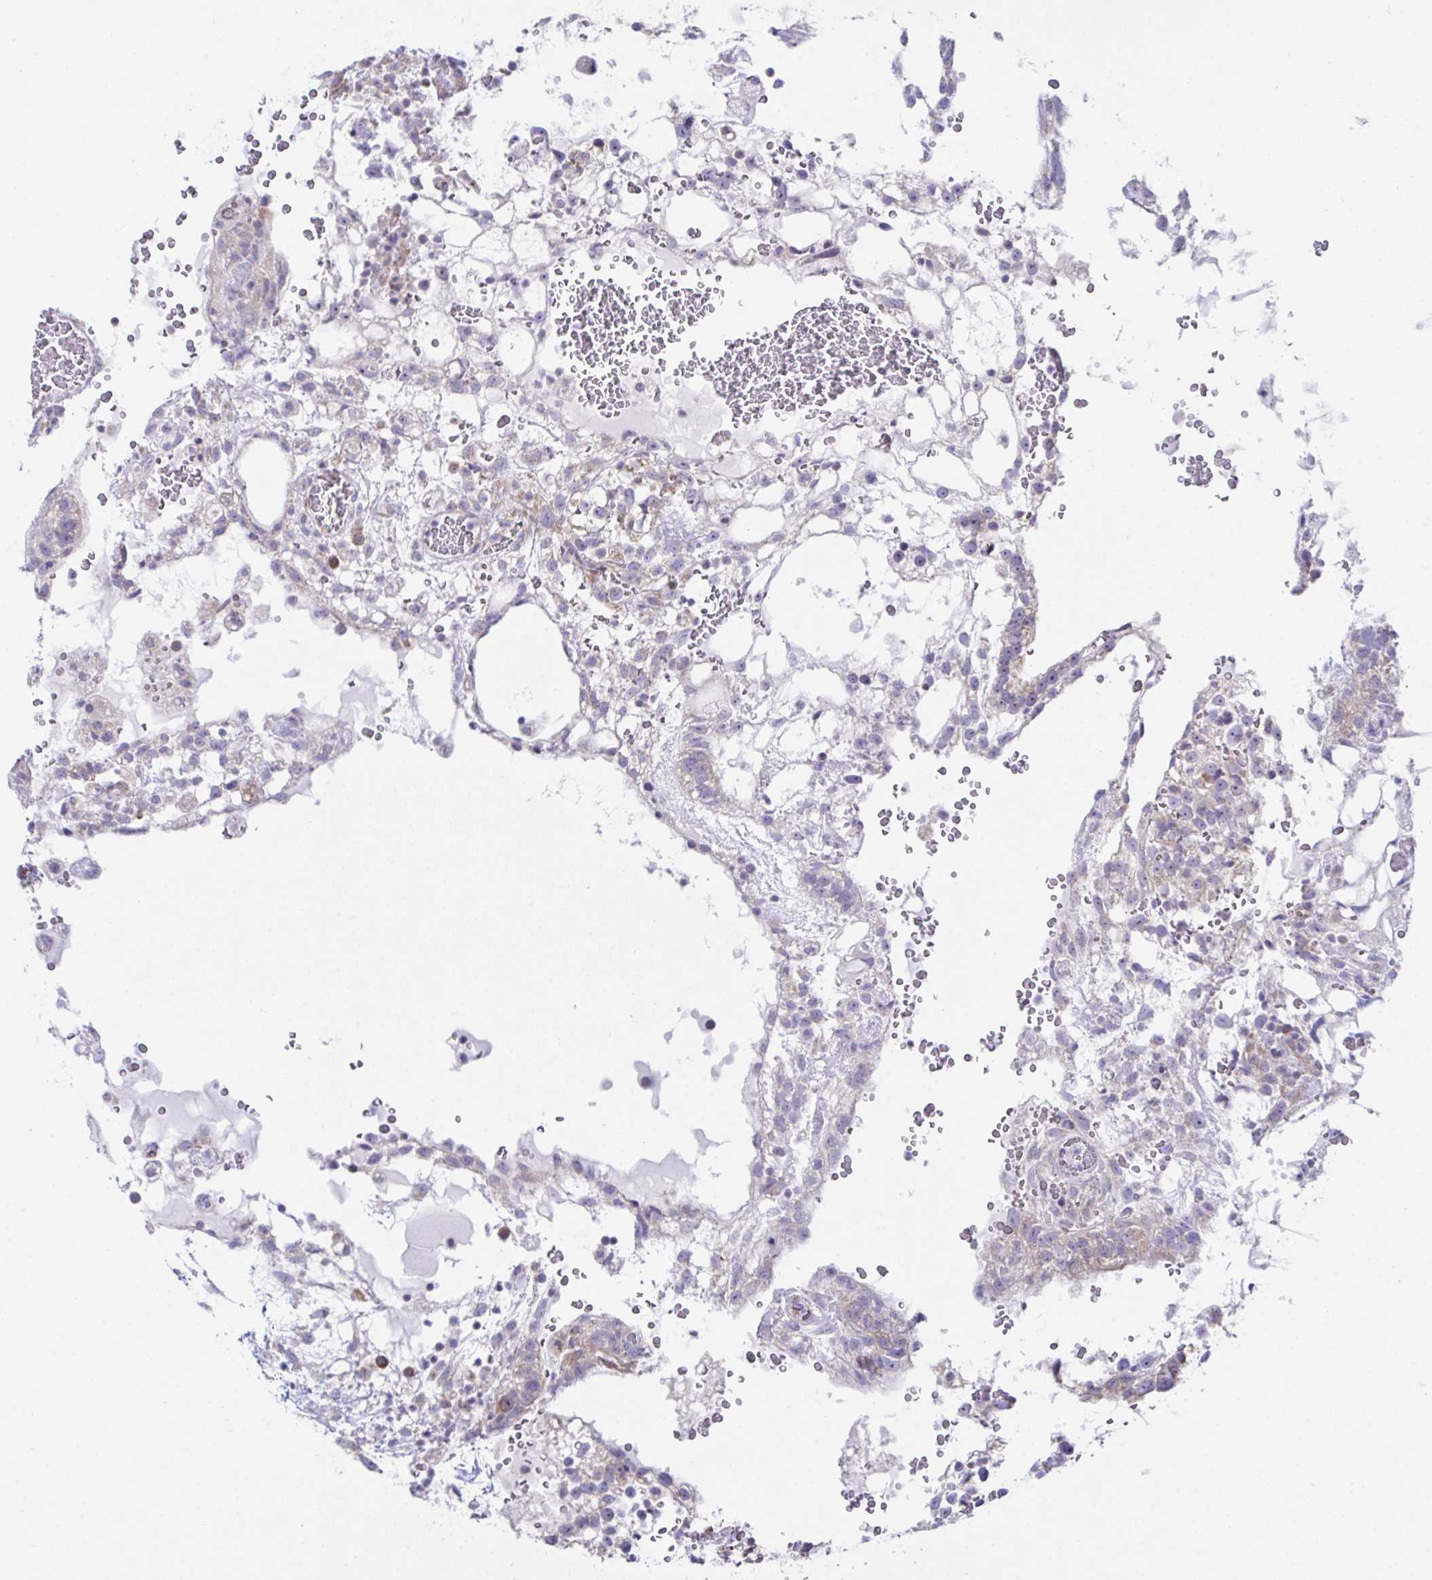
{"staining": {"intensity": "weak", "quantity": "25%-75%", "location": "cytoplasmic/membranous"}, "tissue": "testis cancer", "cell_type": "Tumor cells", "image_type": "cancer", "snomed": [{"axis": "morphology", "description": "Normal tissue, NOS"}, {"axis": "morphology", "description": "Carcinoma, Embryonal, NOS"}, {"axis": "topography", "description": "Testis"}], "caption": "Tumor cells demonstrate low levels of weak cytoplasmic/membranous expression in about 25%-75% of cells in human testis cancer (embryonal carcinoma).", "gene": "FAU", "patient": {"sex": "male", "age": 32}}